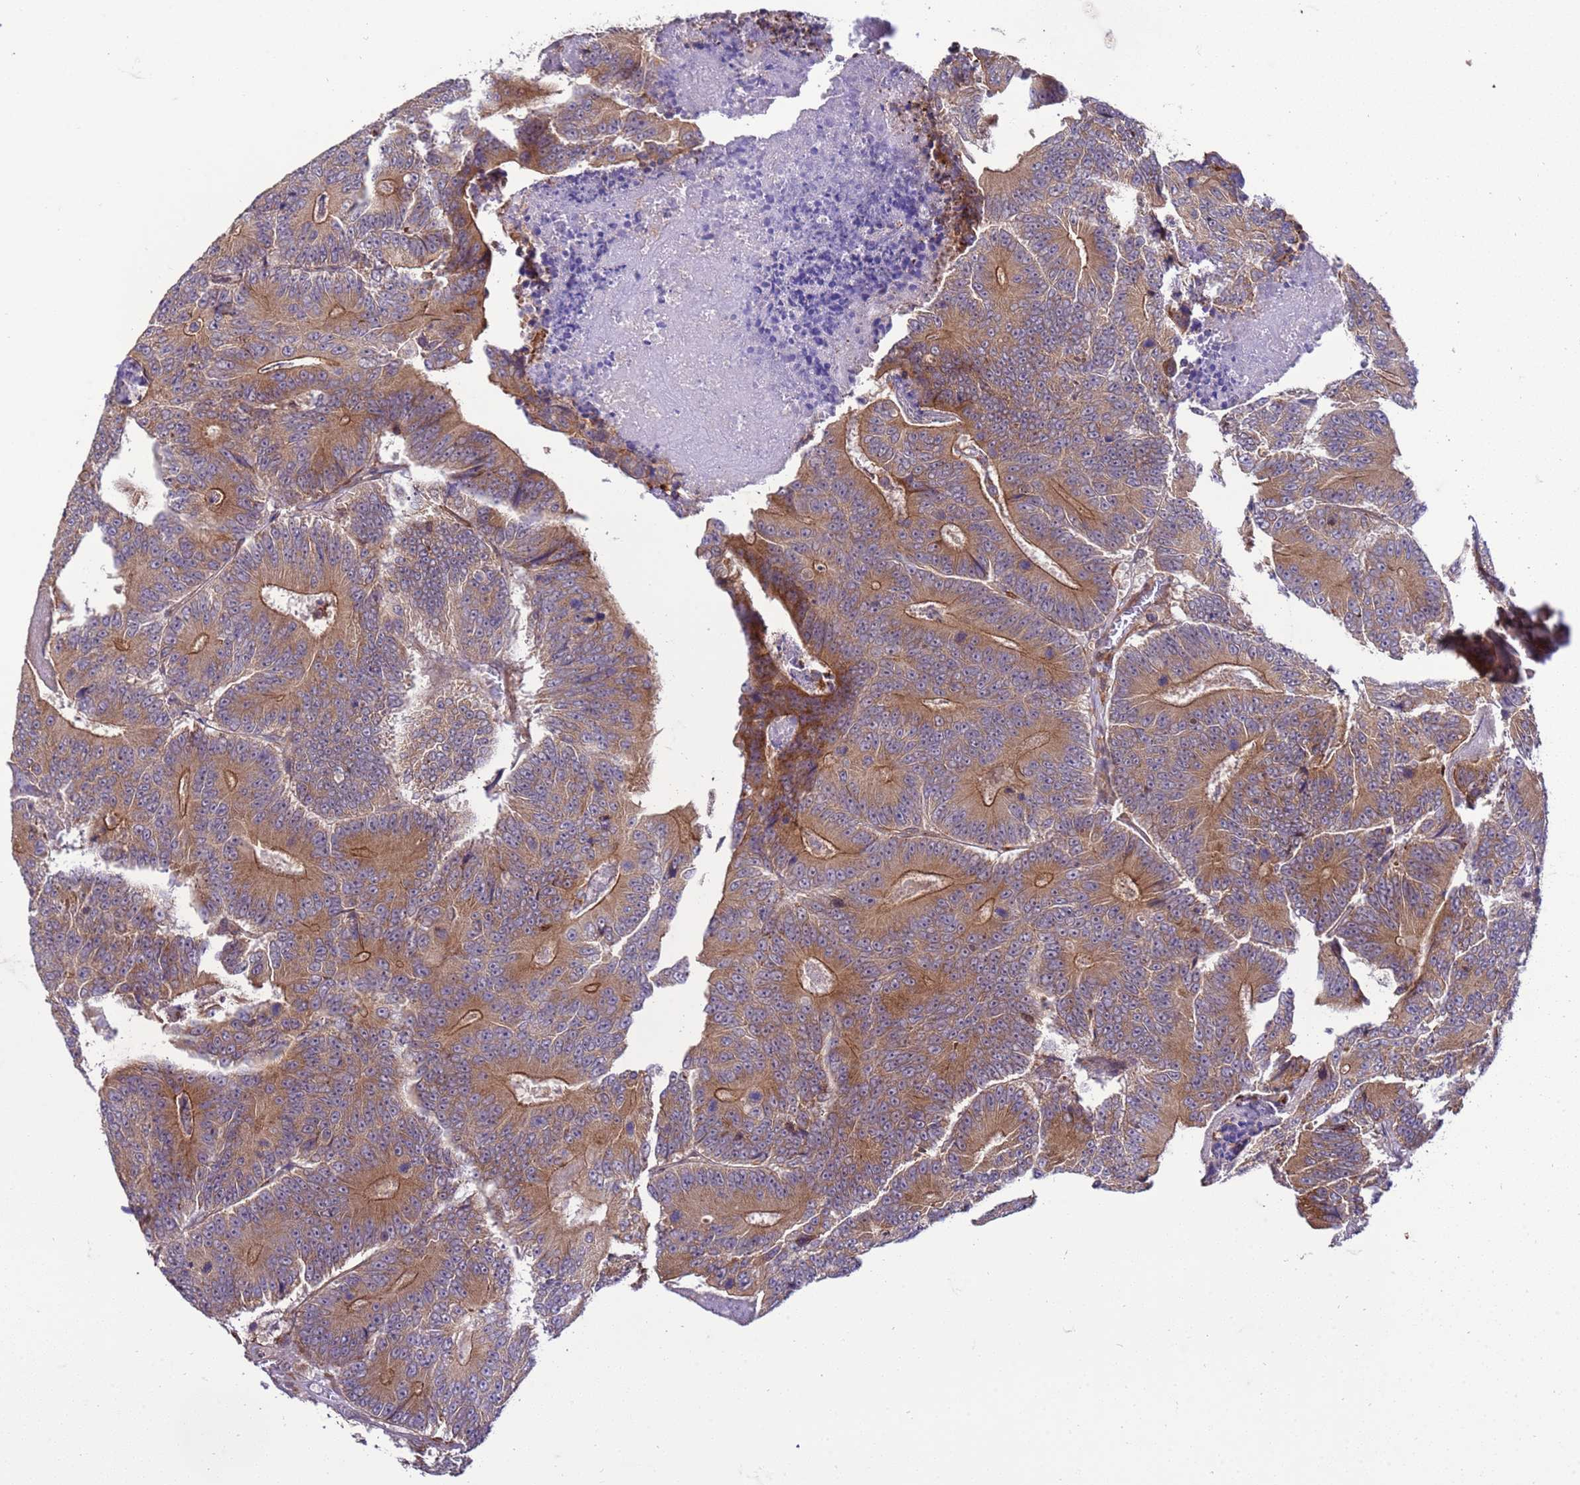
{"staining": {"intensity": "moderate", "quantity": ">75%", "location": "cytoplasmic/membranous"}, "tissue": "colorectal cancer", "cell_type": "Tumor cells", "image_type": "cancer", "snomed": [{"axis": "morphology", "description": "Adenocarcinoma, NOS"}, {"axis": "topography", "description": "Colon"}], "caption": "A high-resolution micrograph shows immunohistochemistry (IHC) staining of colorectal cancer (adenocarcinoma), which exhibits moderate cytoplasmic/membranous expression in approximately >75% of tumor cells. (Brightfield microscopy of DAB IHC at high magnification).", "gene": "GEN1", "patient": {"sex": "male", "age": 83}}